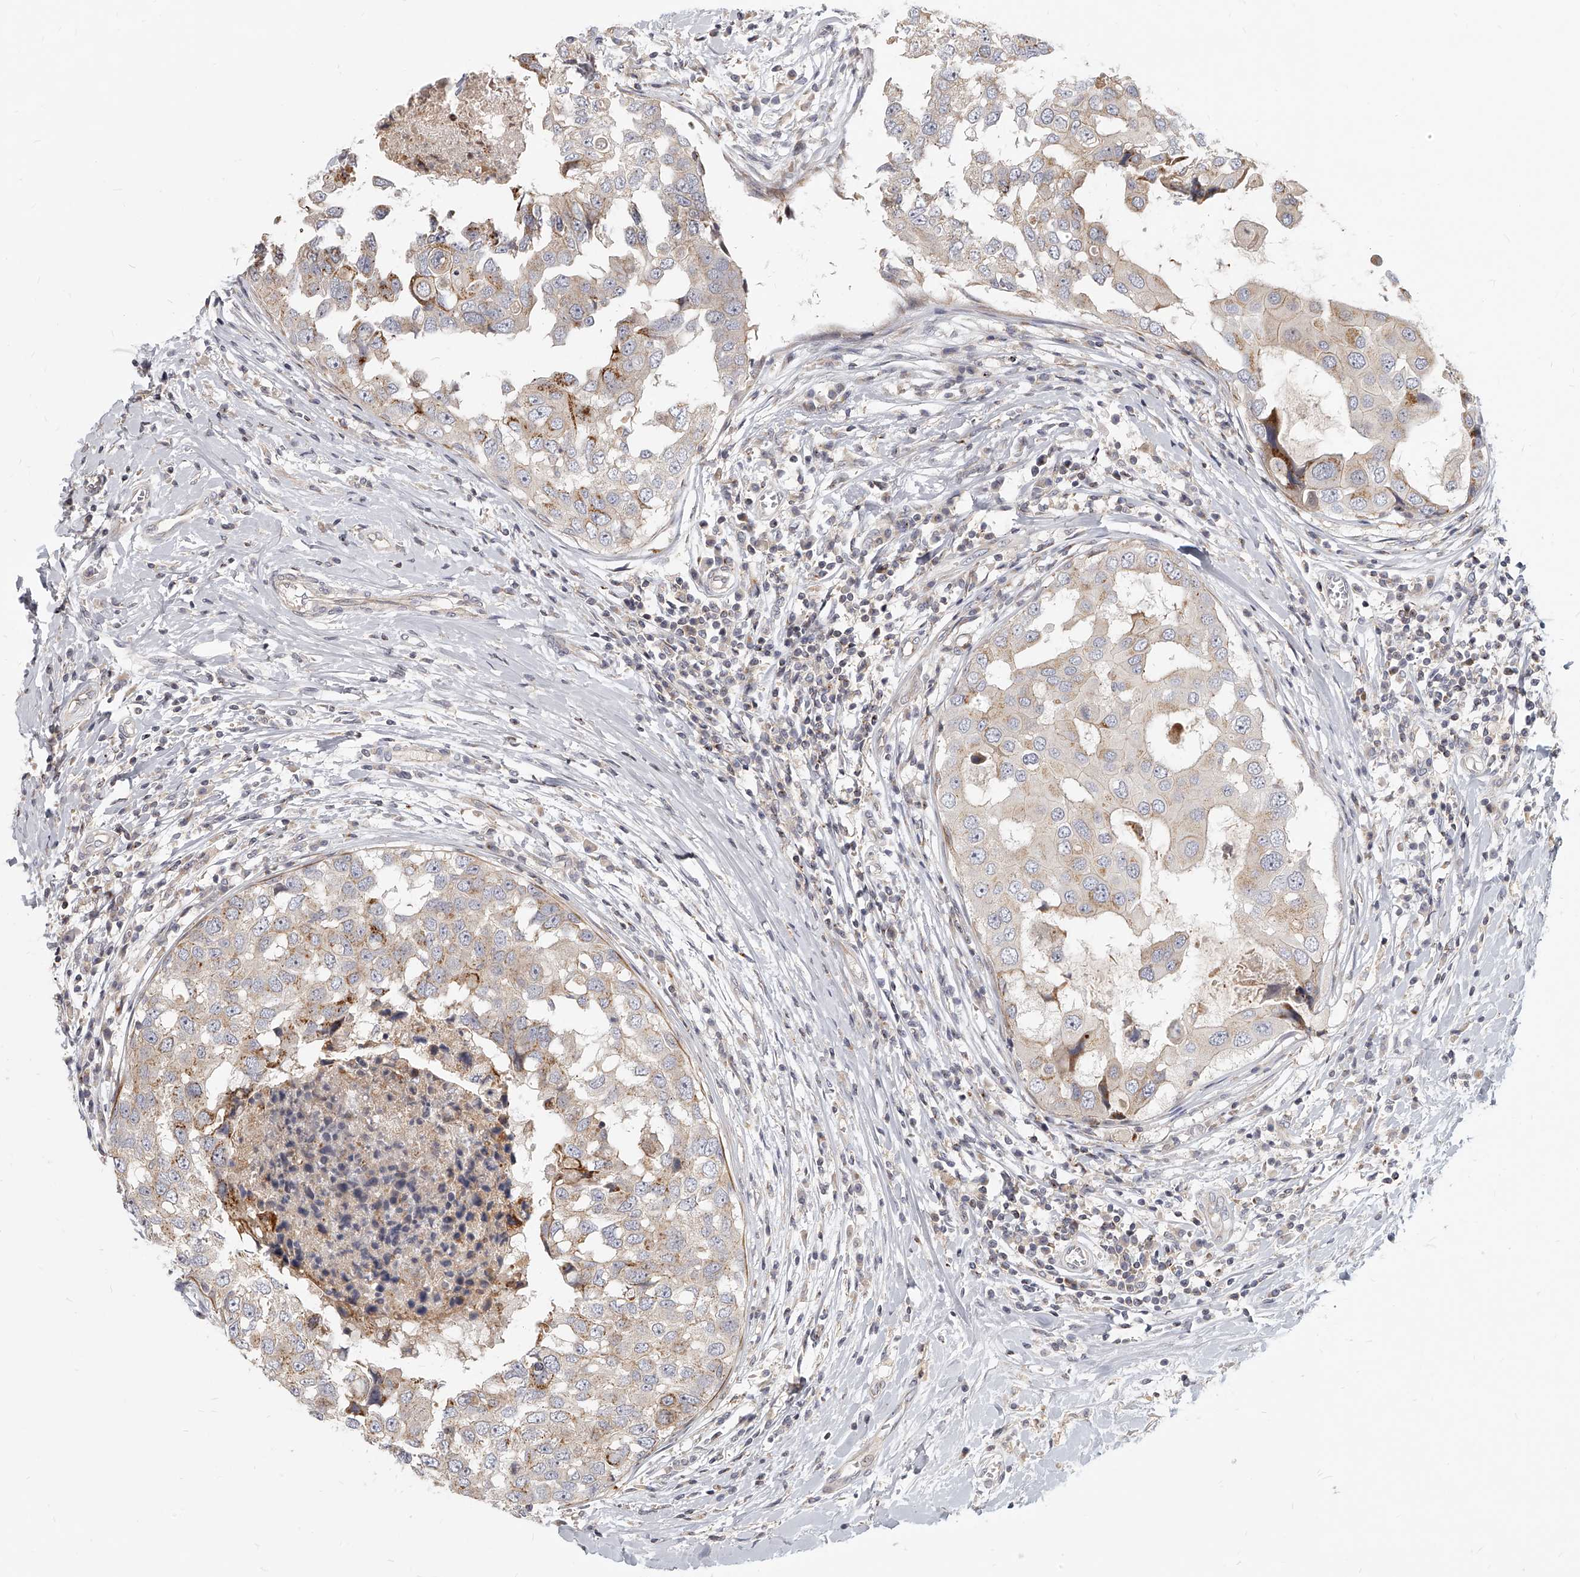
{"staining": {"intensity": "moderate", "quantity": "<25%", "location": "cytoplasmic/membranous"}, "tissue": "breast cancer", "cell_type": "Tumor cells", "image_type": "cancer", "snomed": [{"axis": "morphology", "description": "Duct carcinoma"}, {"axis": "topography", "description": "Breast"}], "caption": "High-power microscopy captured an immunohistochemistry histopathology image of breast cancer (intraductal carcinoma), revealing moderate cytoplasmic/membranous staining in about <25% of tumor cells.", "gene": "SLC37A1", "patient": {"sex": "female", "age": 27}}